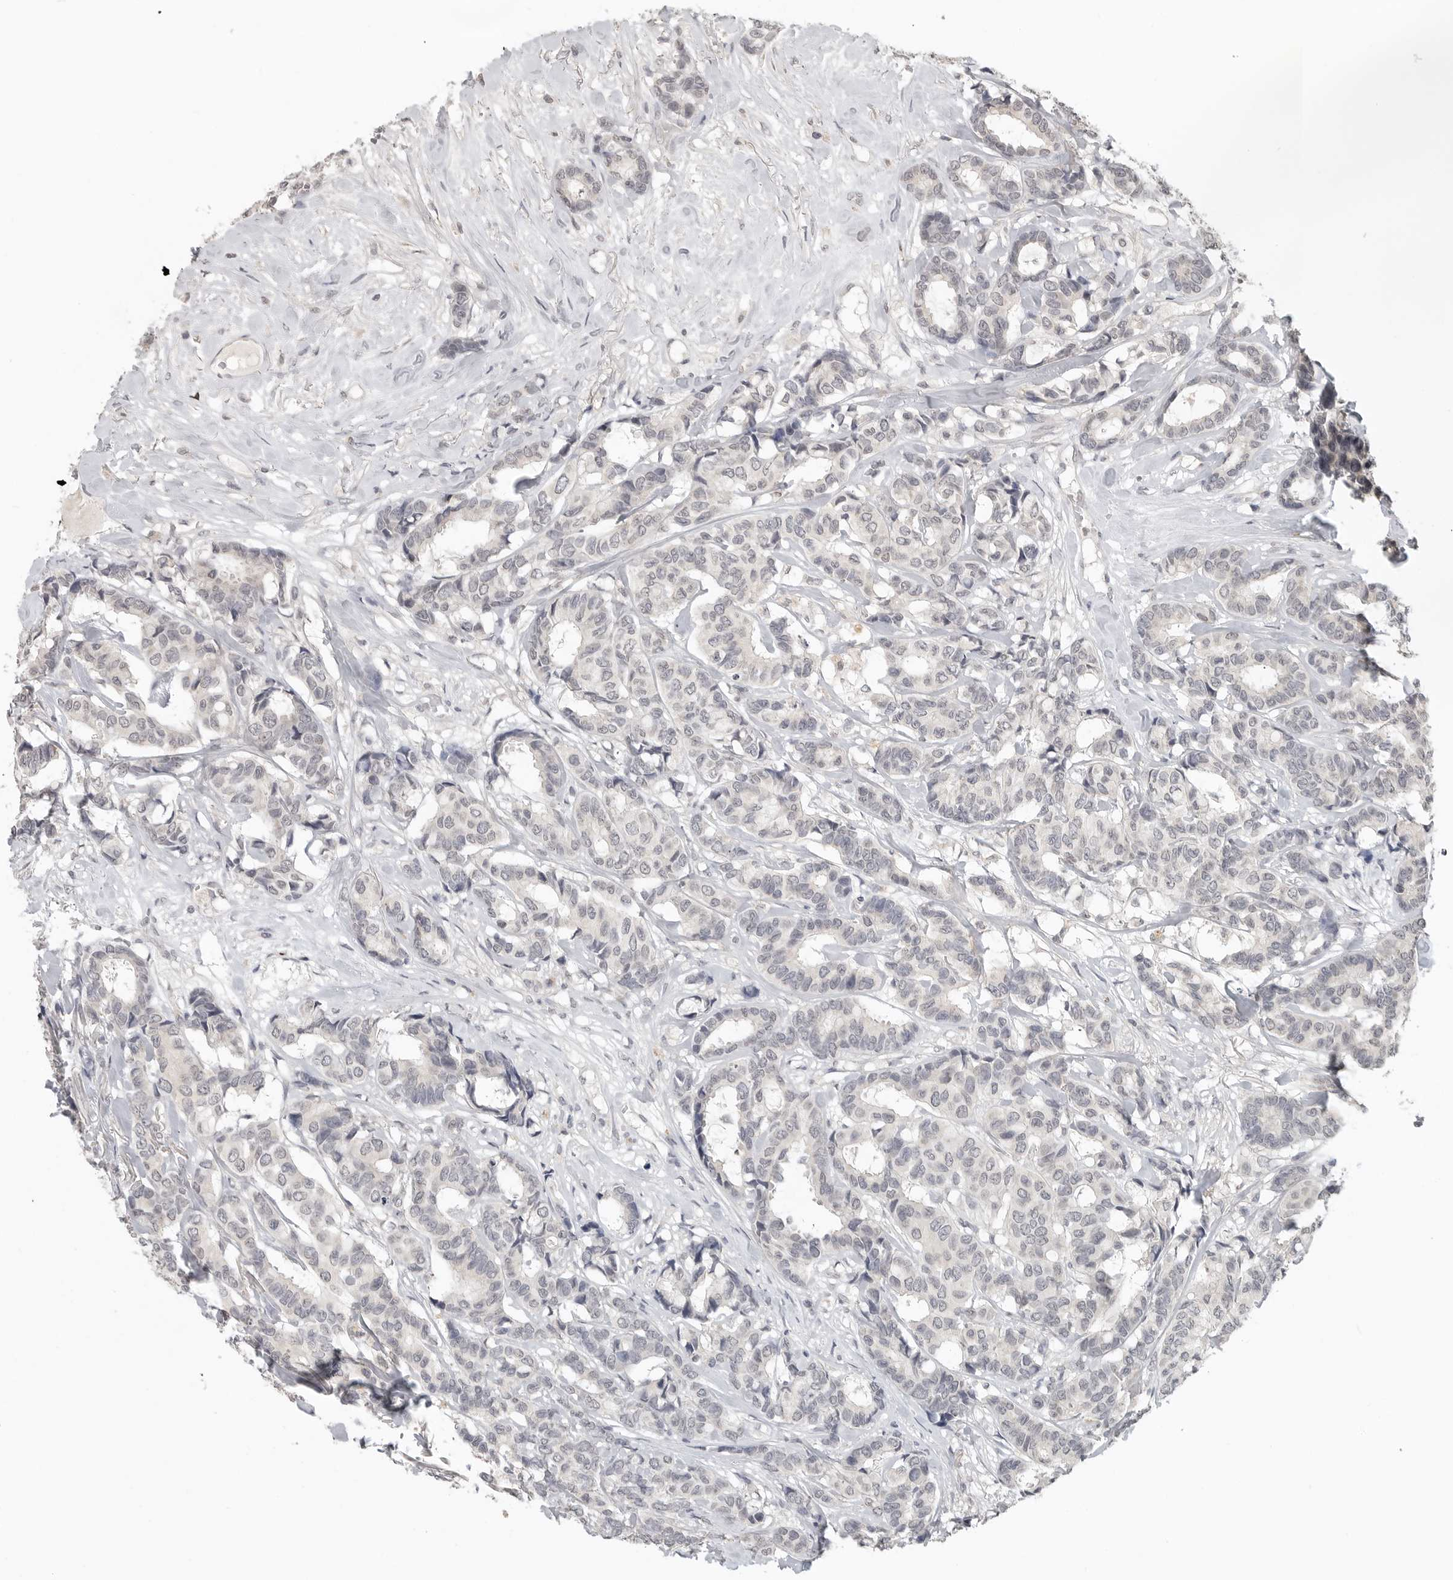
{"staining": {"intensity": "negative", "quantity": "none", "location": "none"}, "tissue": "breast cancer", "cell_type": "Tumor cells", "image_type": "cancer", "snomed": [{"axis": "morphology", "description": "Duct carcinoma"}, {"axis": "topography", "description": "Breast"}], "caption": "Invasive ductal carcinoma (breast) stained for a protein using immunohistochemistry displays no expression tumor cells.", "gene": "FOXP3", "patient": {"sex": "female", "age": 87}}